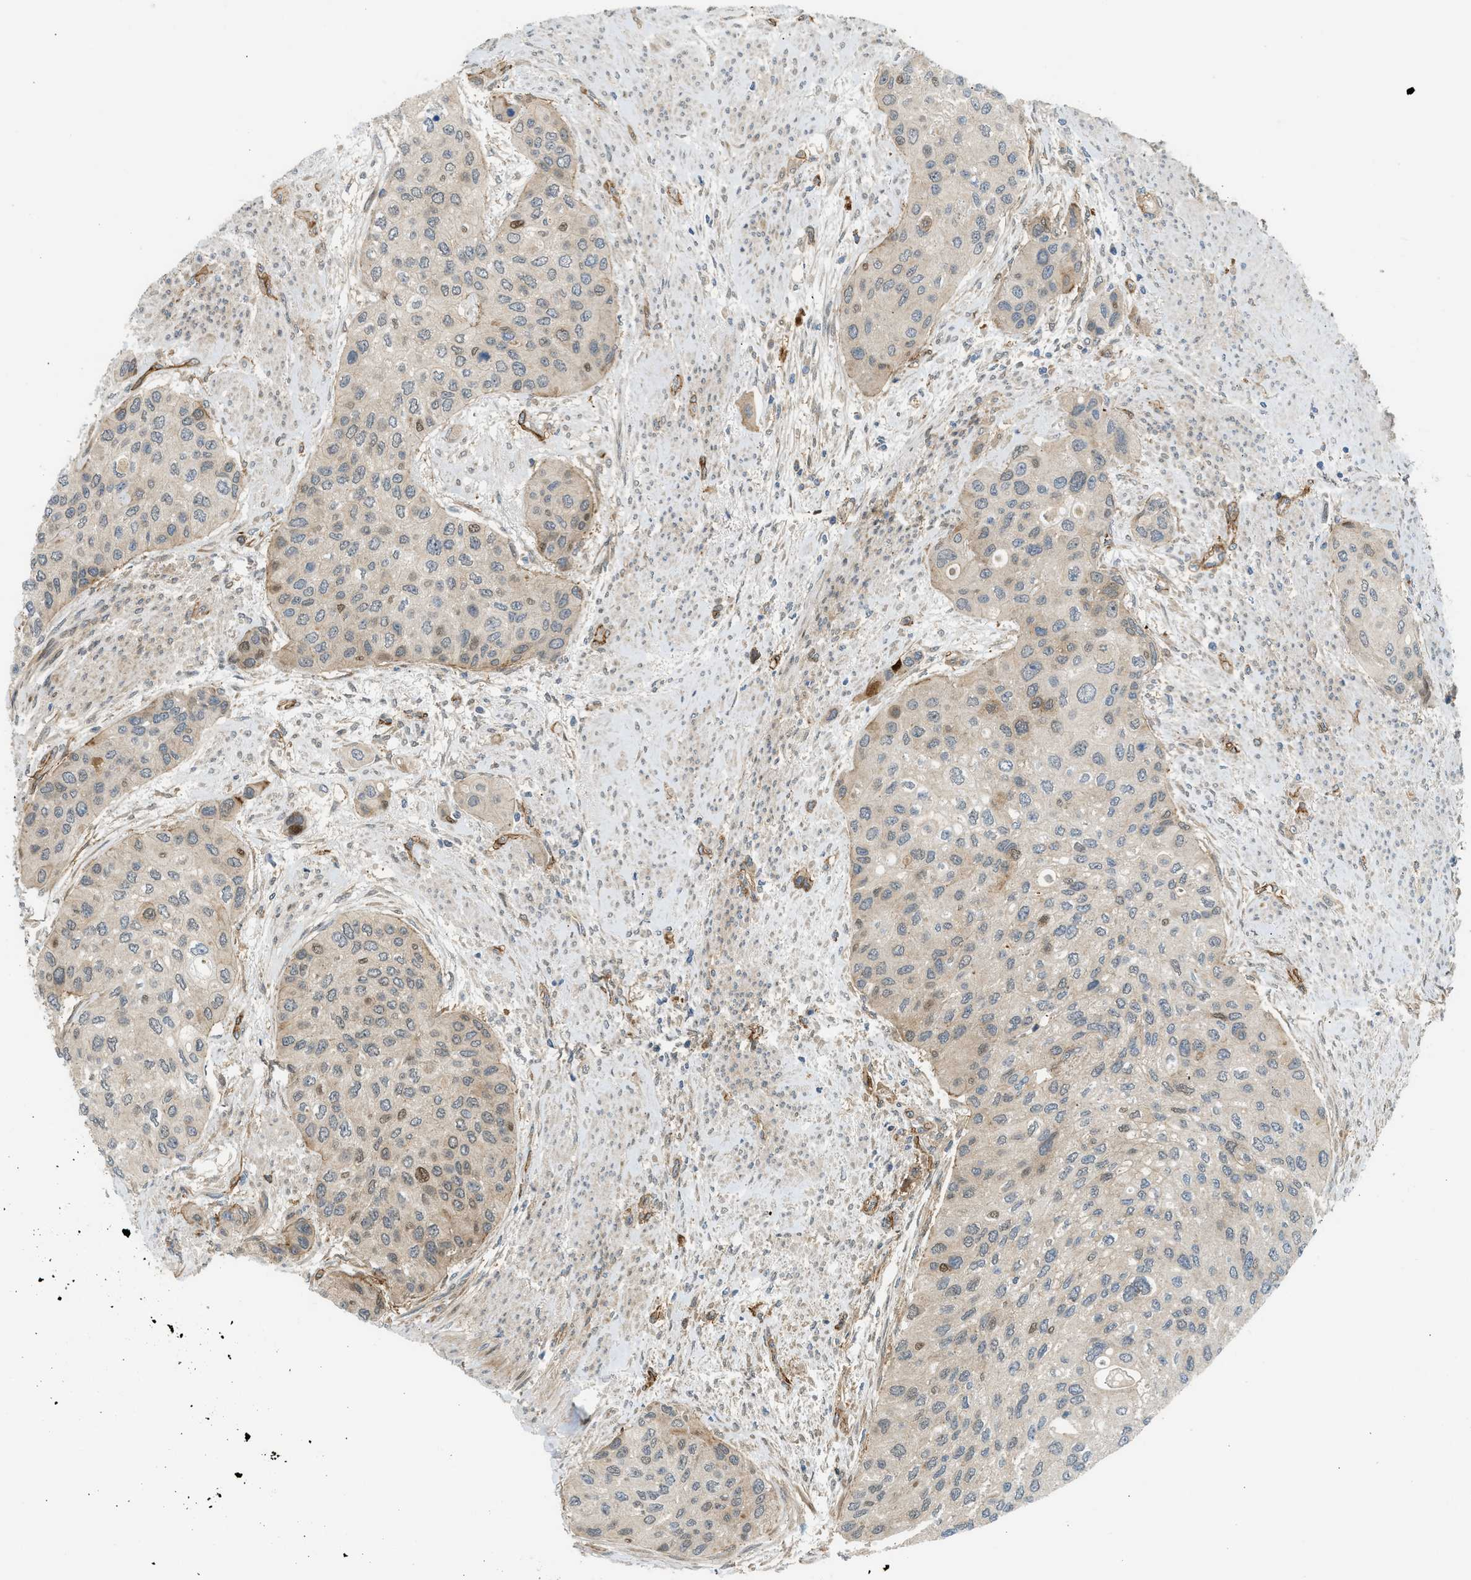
{"staining": {"intensity": "moderate", "quantity": "<25%", "location": "nuclear"}, "tissue": "urothelial cancer", "cell_type": "Tumor cells", "image_type": "cancer", "snomed": [{"axis": "morphology", "description": "Urothelial carcinoma, High grade"}, {"axis": "topography", "description": "Urinary bladder"}], "caption": "Tumor cells exhibit low levels of moderate nuclear staining in about <25% of cells in urothelial cancer. The staining is performed using DAB brown chromogen to label protein expression. The nuclei are counter-stained blue using hematoxylin.", "gene": "EDNRA", "patient": {"sex": "female", "age": 56}}